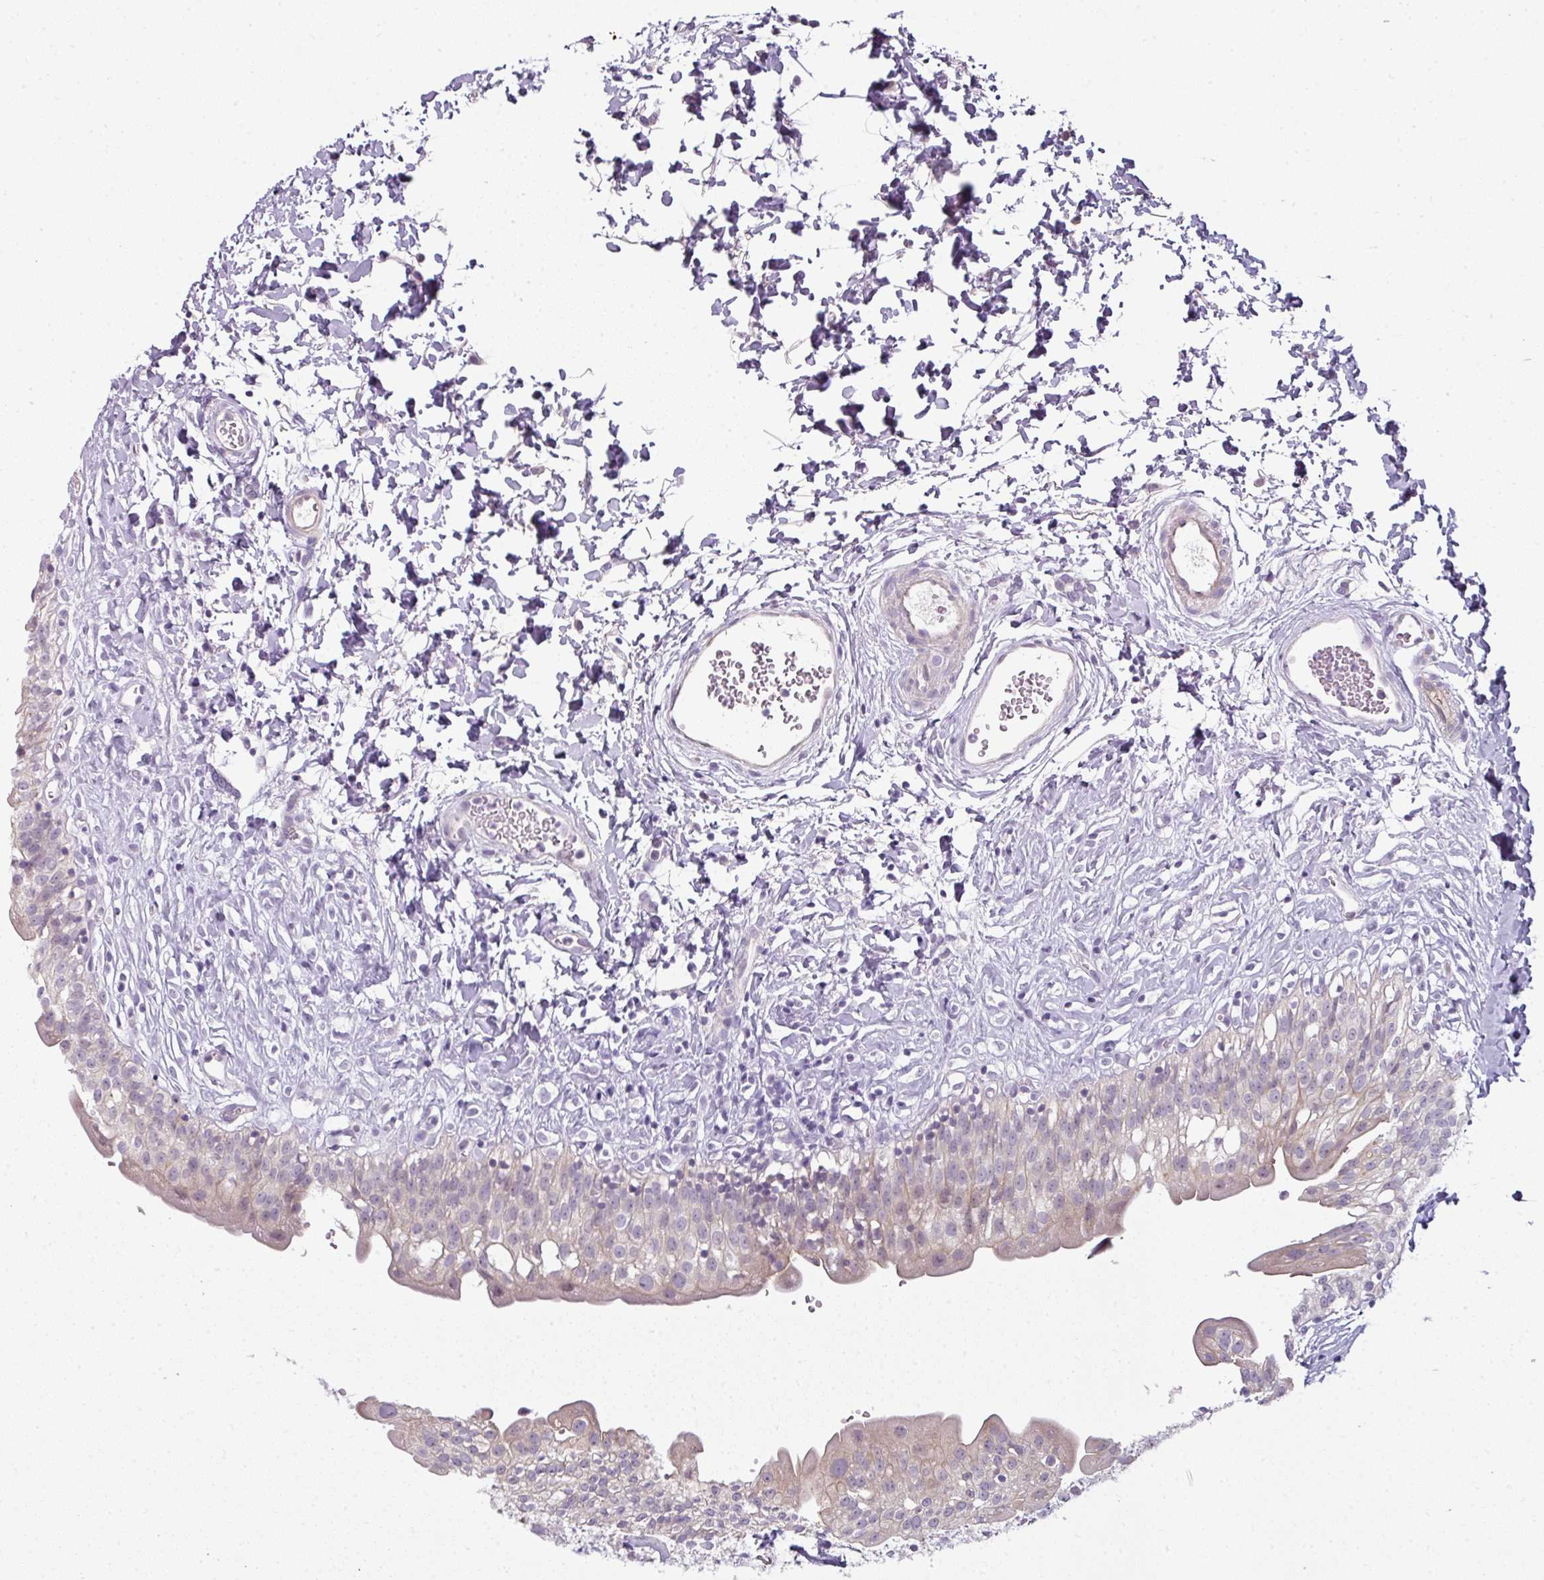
{"staining": {"intensity": "weak", "quantity": "25%-75%", "location": "cytoplasmic/membranous"}, "tissue": "urinary bladder", "cell_type": "Urothelial cells", "image_type": "normal", "snomed": [{"axis": "morphology", "description": "Normal tissue, NOS"}, {"axis": "topography", "description": "Urinary bladder"}], "caption": "A photomicrograph of urinary bladder stained for a protein exhibits weak cytoplasmic/membranous brown staining in urothelial cells. The staining was performed using DAB, with brown indicating positive protein expression. Nuclei are stained blue with hematoxylin.", "gene": "FHAD1", "patient": {"sex": "male", "age": 51}}